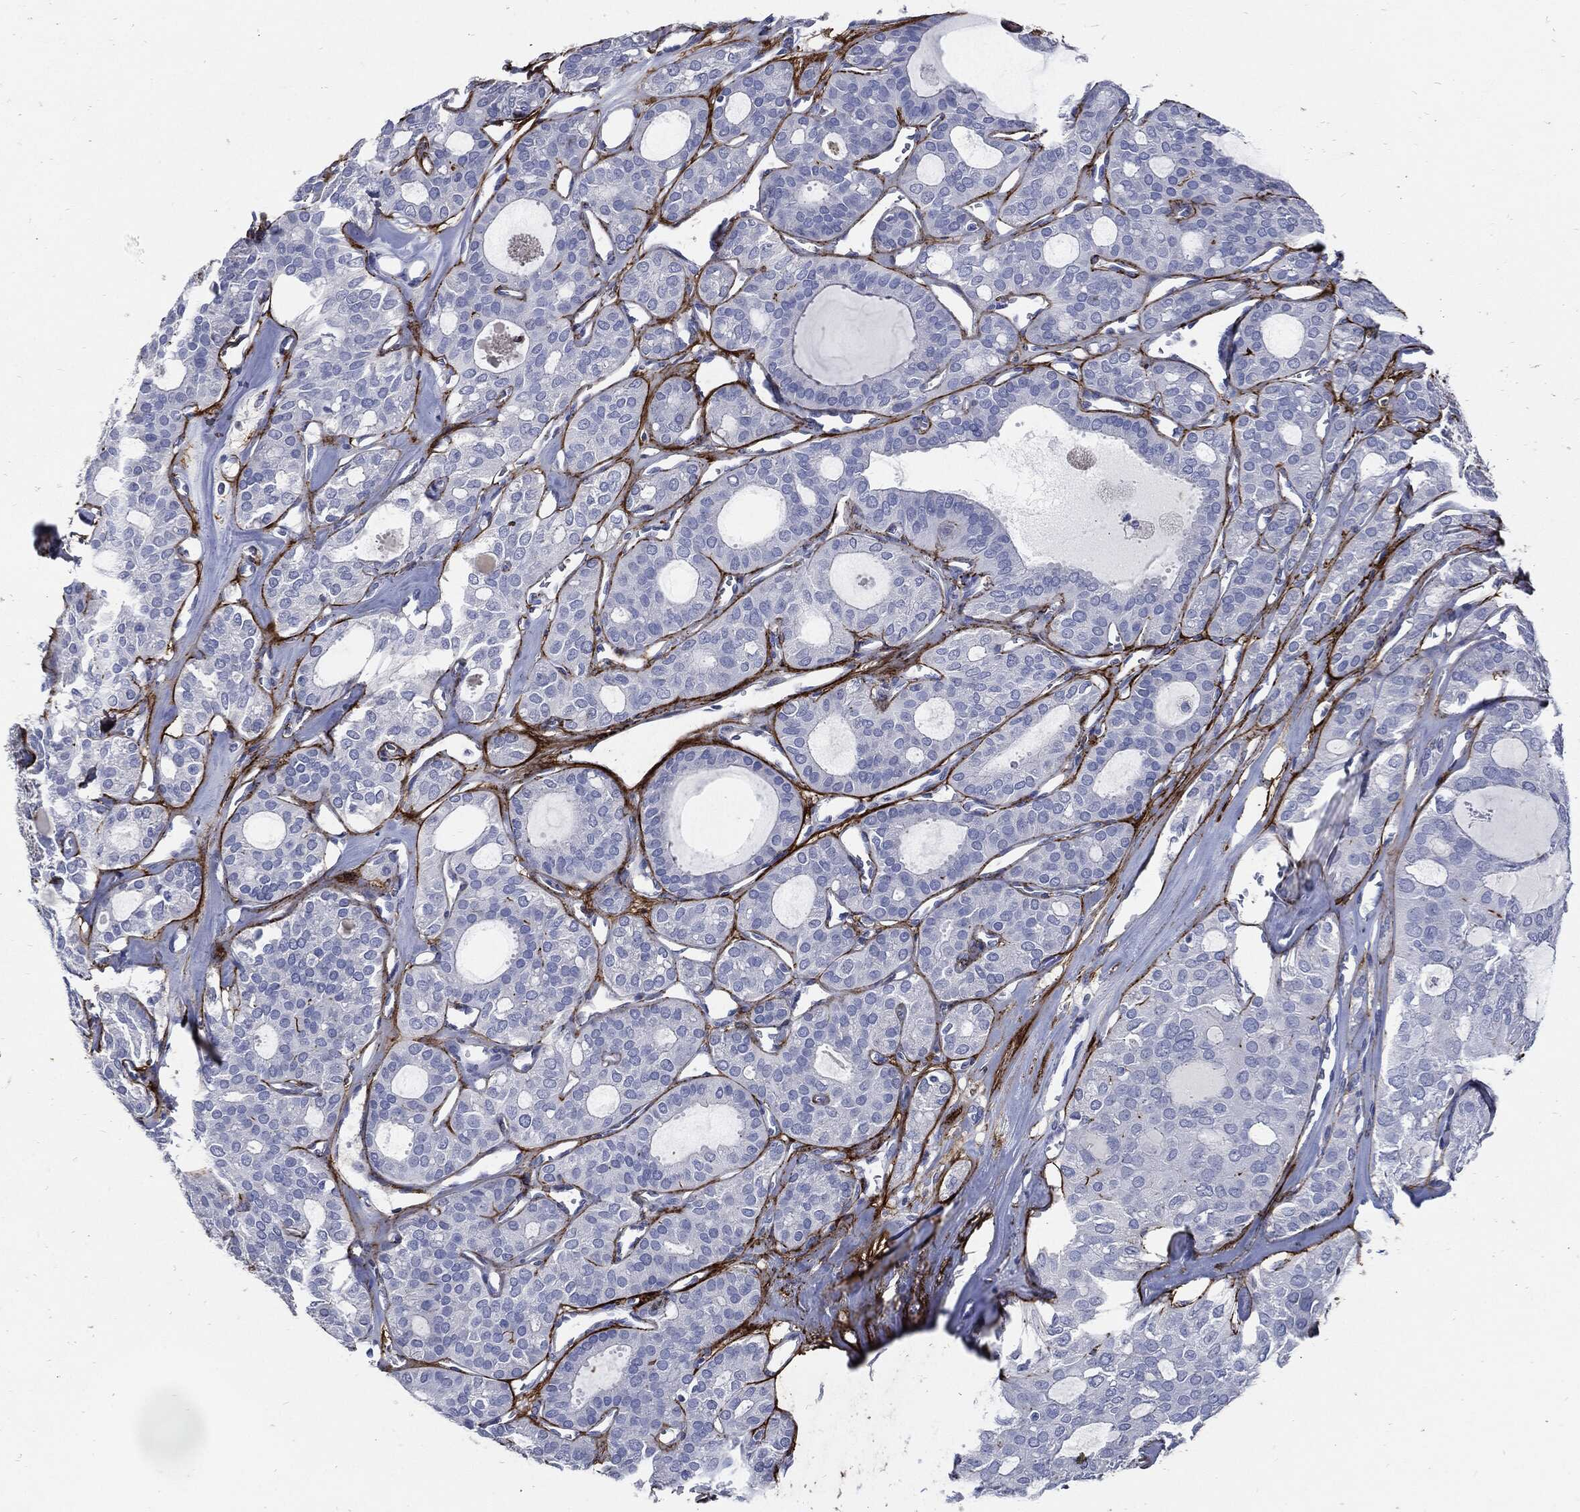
{"staining": {"intensity": "negative", "quantity": "none", "location": "none"}, "tissue": "thyroid cancer", "cell_type": "Tumor cells", "image_type": "cancer", "snomed": [{"axis": "morphology", "description": "Follicular adenoma carcinoma, NOS"}, {"axis": "topography", "description": "Thyroid gland"}], "caption": "This is an immunohistochemistry (IHC) image of human thyroid cancer. There is no positivity in tumor cells.", "gene": "FBN1", "patient": {"sex": "male", "age": 75}}